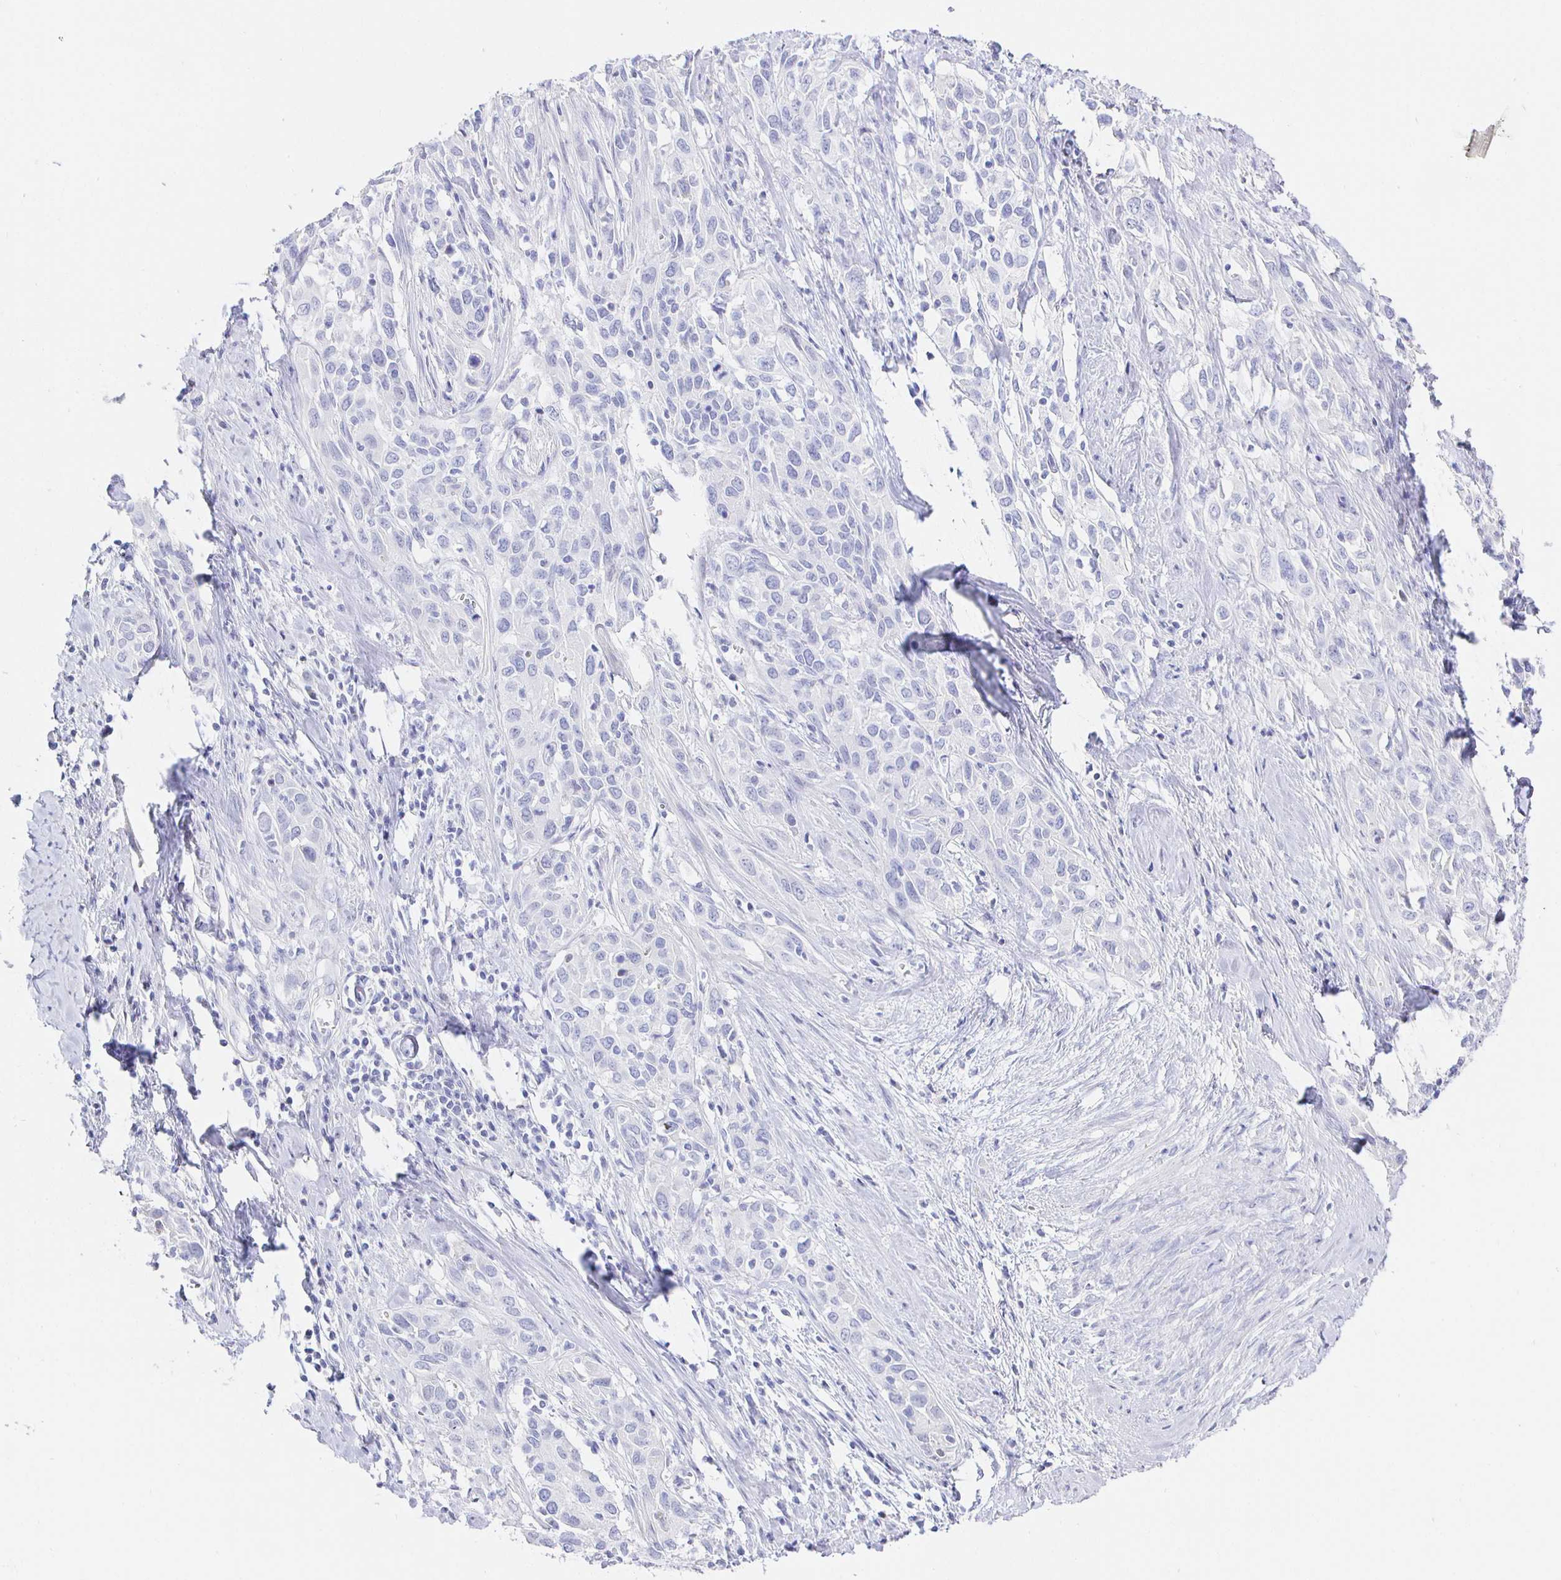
{"staining": {"intensity": "negative", "quantity": "none", "location": "none"}, "tissue": "cervical cancer", "cell_type": "Tumor cells", "image_type": "cancer", "snomed": [{"axis": "morphology", "description": "Squamous cell carcinoma, NOS"}, {"axis": "topography", "description": "Cervix"}], "caption": "Tumor cells show no significant positivity in cervical squamous cell carcinoma. The staining is performed using DAB brown chromogen with nuclei counter-stained in using hematoxylin.", "gene": "CR2", "patient": {"sex": "female", "age": 51}}